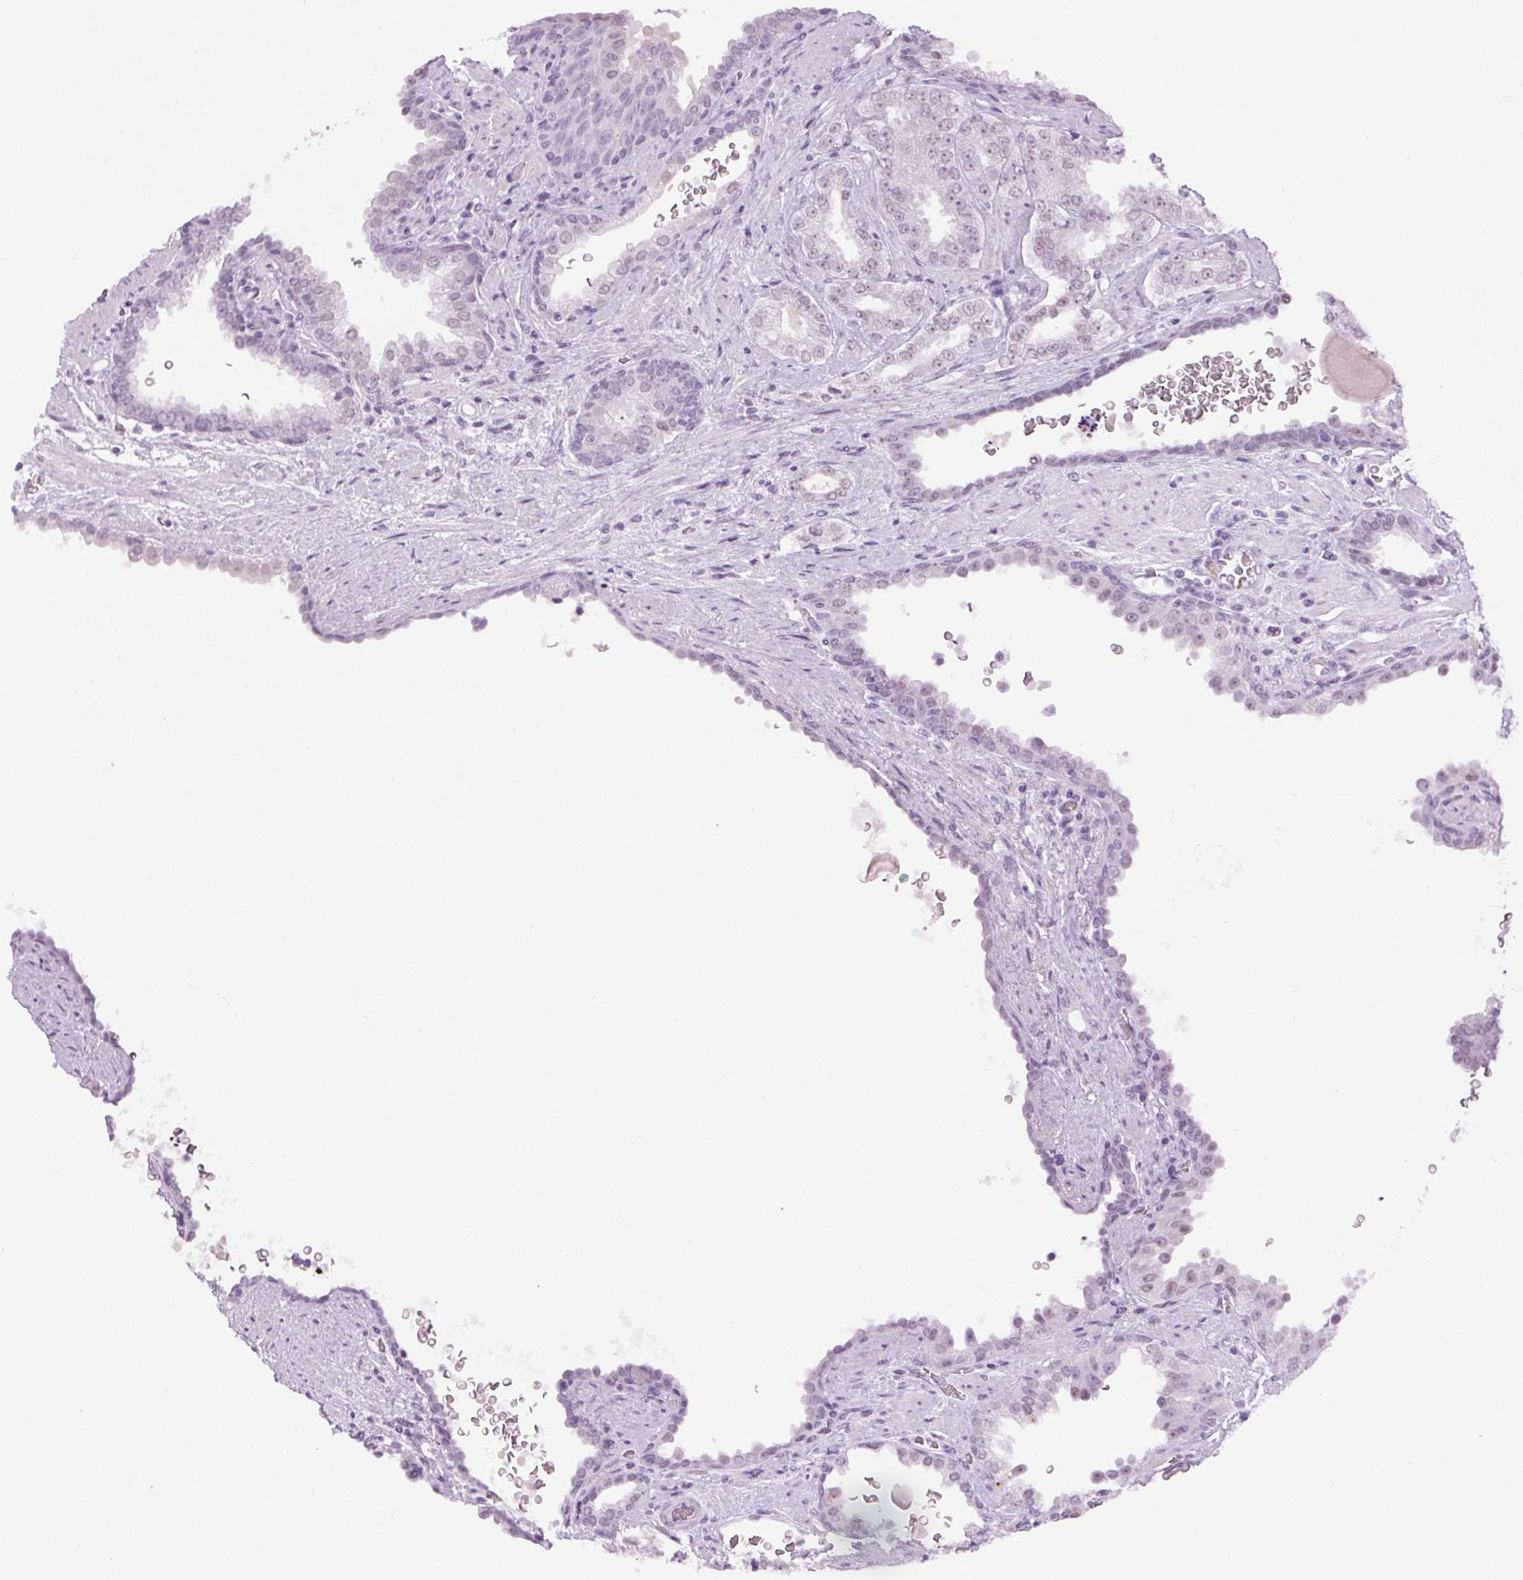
{"staining": {"intensity": "negative", "quantity": "none", "location": "none"}, "tissue": "prostate cancer", "cell_type": "Tumor cells", "image_type": "cancer", "snomed": [{"axis": "morphology", "description": "Adenocarcinoma, Low grade"}, {"axis": "topography", "description": "Prostate"}], "caption": "IHC of human low-grade adenocarcinoma (prostate) displays no staining in tumor cells.", "gene": "BEND2", "patient": {"sex": "male", "age": 67}}